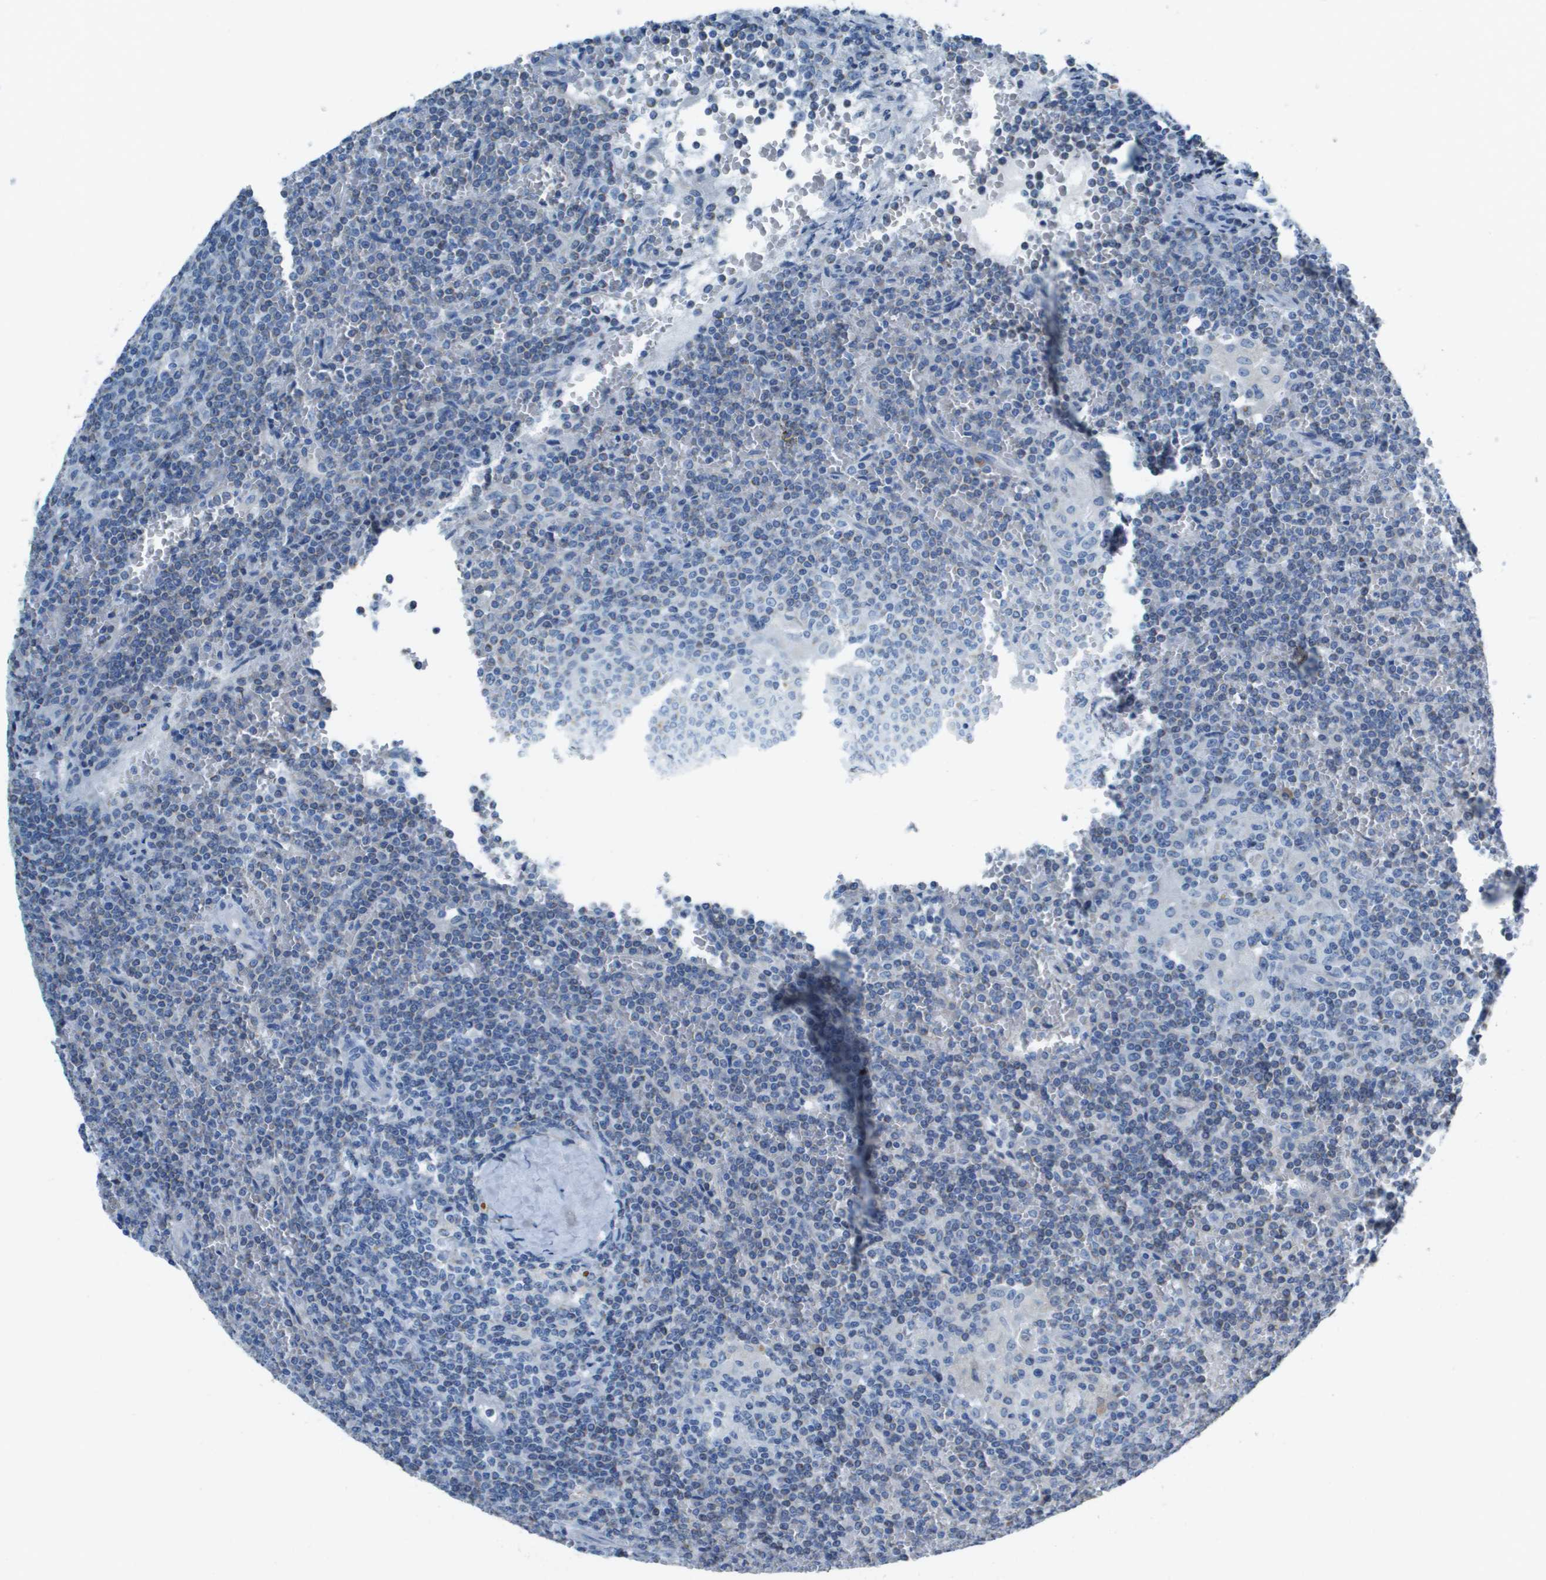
{"staining": {"intensity": "negative", "quantity": "none", "location": "none"}, "tissue": "lymphoma", "cell_type": "Tumor cells", "image_type": "cancer", "snomed": [{"axis": "morphology", "description": "Malignant lymphoma, non-Hodgkin's type, Low grade"}, {"axis": "topography", "description": "Spleen"}], "caption": "Tumor cells show no significant protein positivity in lymphoma.", "gene": "SDC1", "patient": {"sex": "female", "age": 19}}